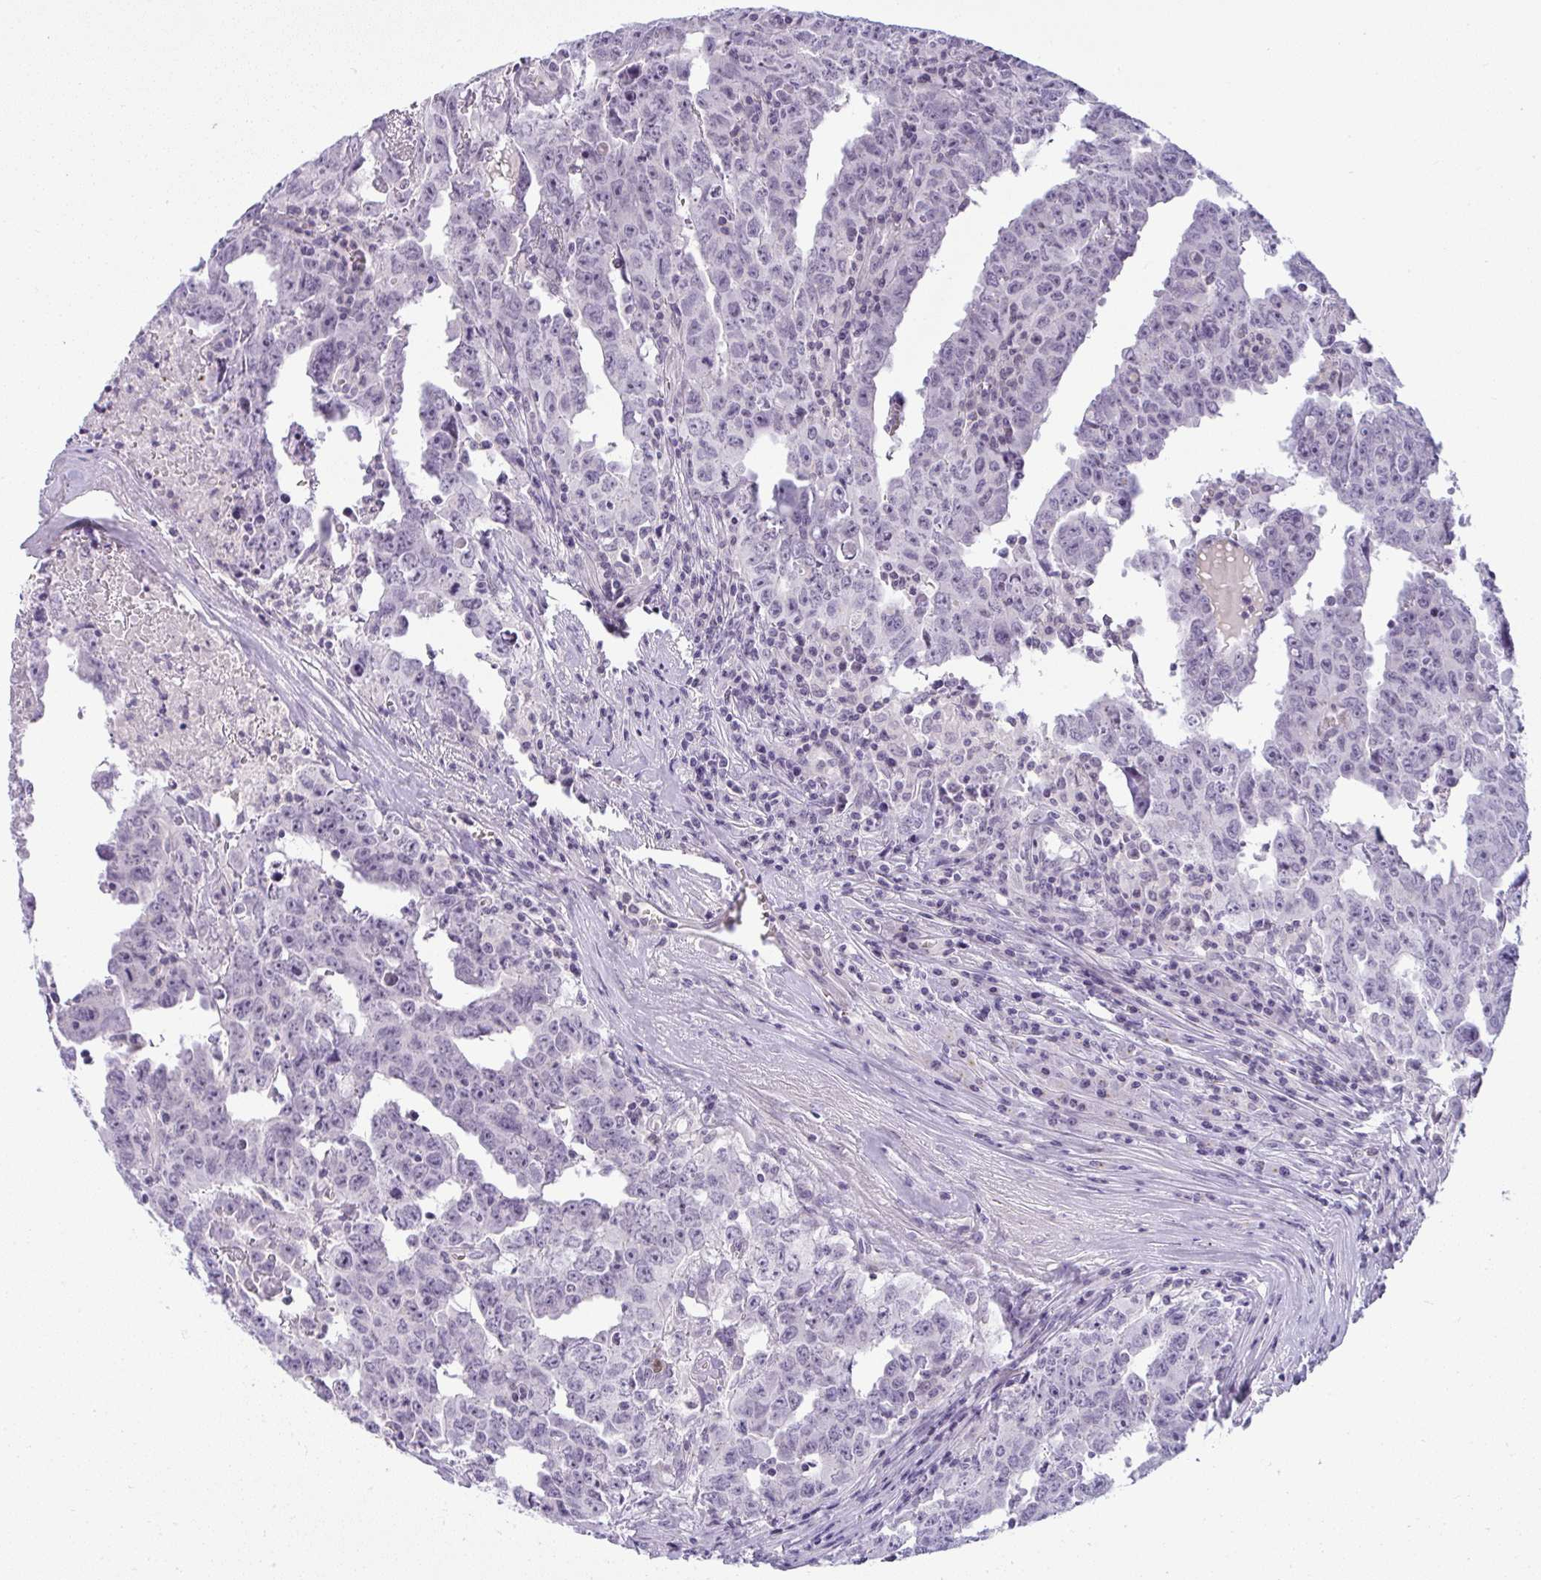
{"staining": {"intensity": "negative", "quantity": "none", "location": "none"}, "tissue": "testis cancer", "cell_type": "Tumor cells", "image_type": "cancer", "snomed": [{"axis": "morphology", "description": "Carcinoma, Embryonal, NOS"}, {"axis": "topography", "description": "Testis"}], "caption": "High power microscopy image of an immunohistochemistry micrograph of testis embryonal carcinoma, revealing no significant staining in tumor cells.", "gene": "DZIP1", "patient": {"sex": "male", "age": 22}}